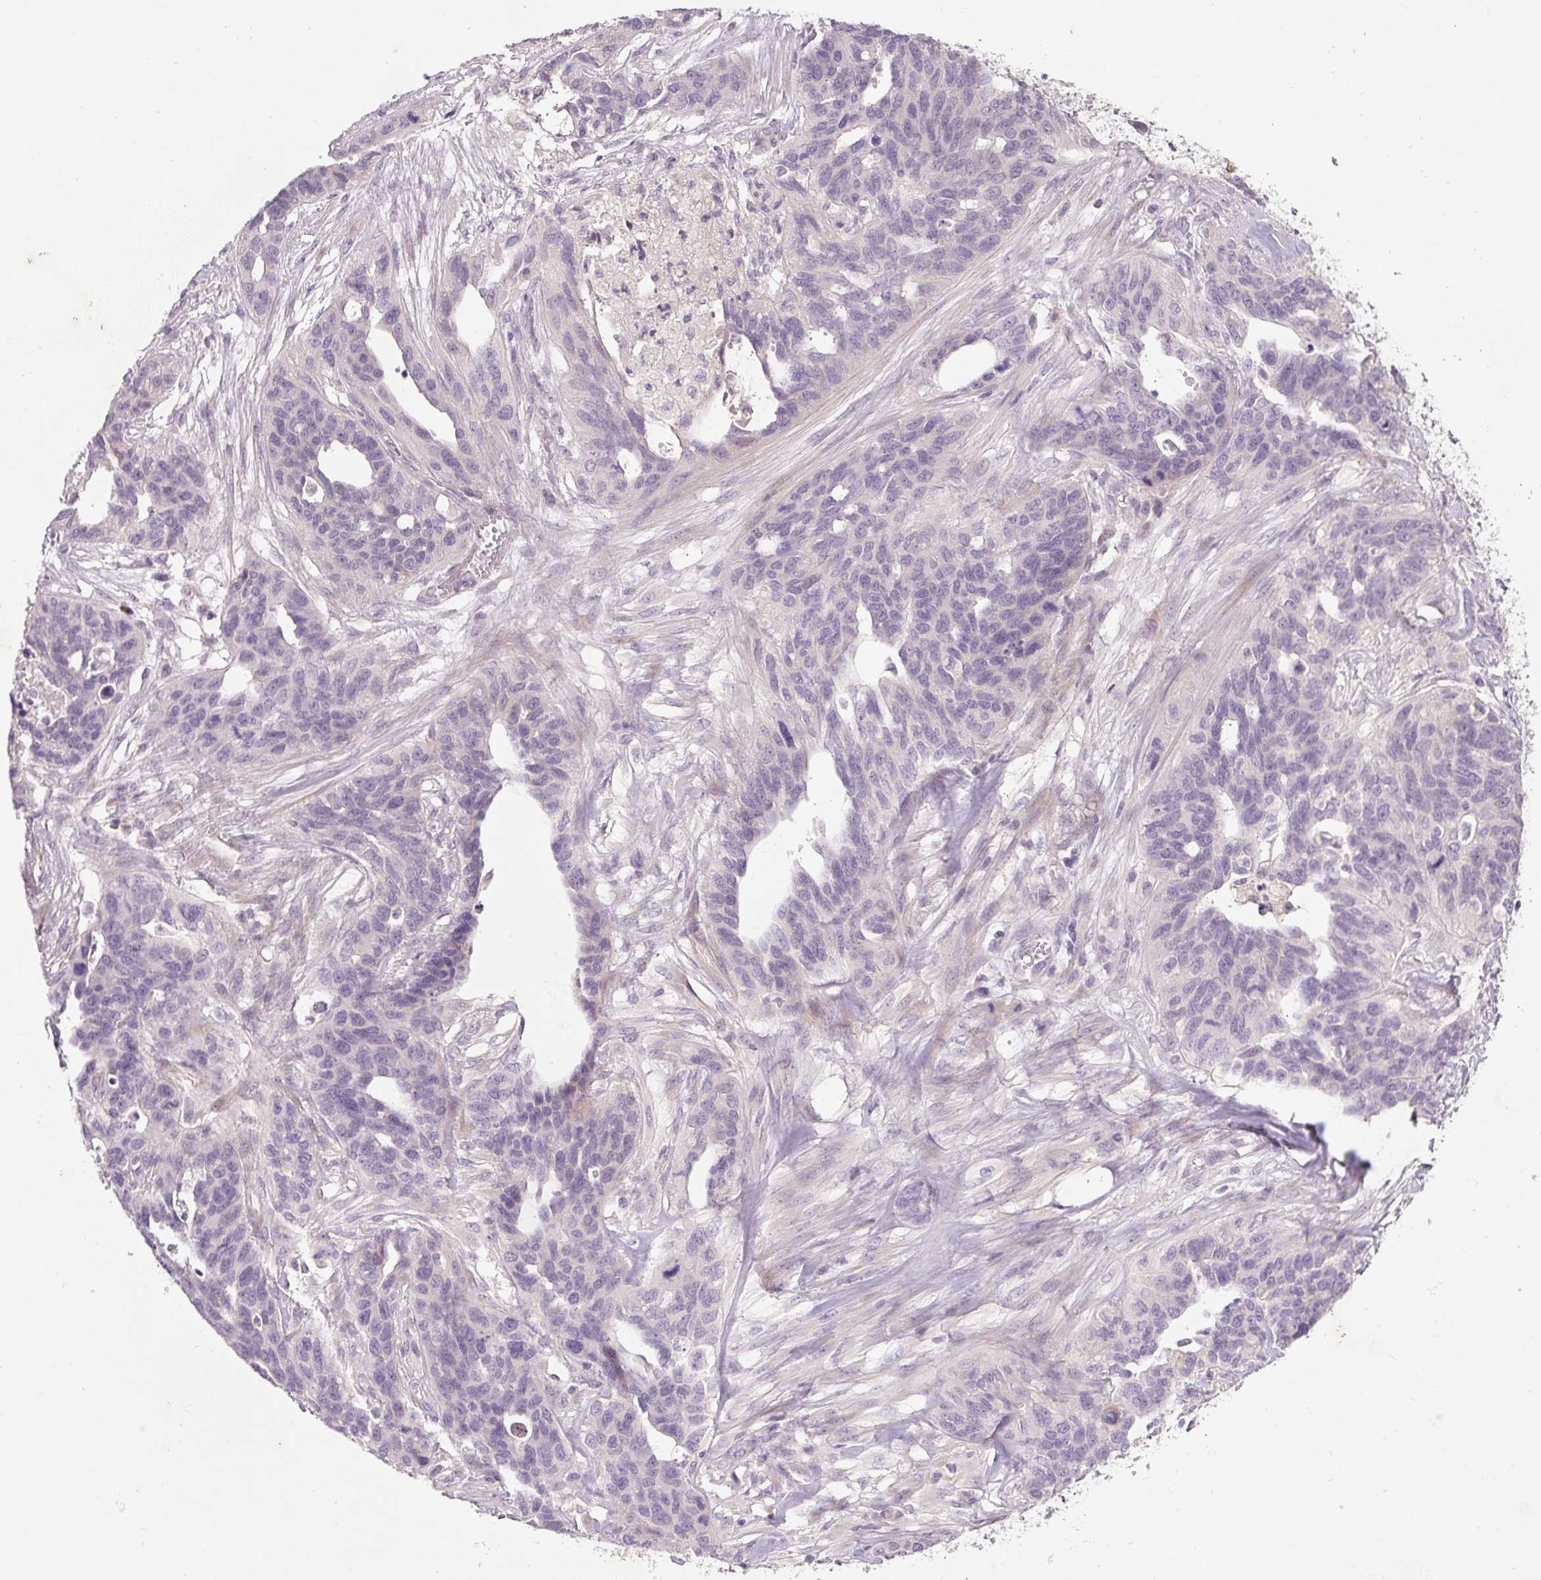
{"staining": {"intensity": "negative", "quantity": "none", "location": "none"}, "tissue": "ovarian cancer", "cell_type": "Tumor cells", "image_type": "cancer", "snomed": [{"axis": "morphology", "description": "Cystadenocarcinoma, serous, NOS"}, {"axis": "topography", "description": "Ovary"}], "caption": "A histopathology image of ovarian cancer stained for a protein reveals no brown staining in tumor cells.", "gene": "TMEM100", "patient": {"sex": "female", "age": 64}}